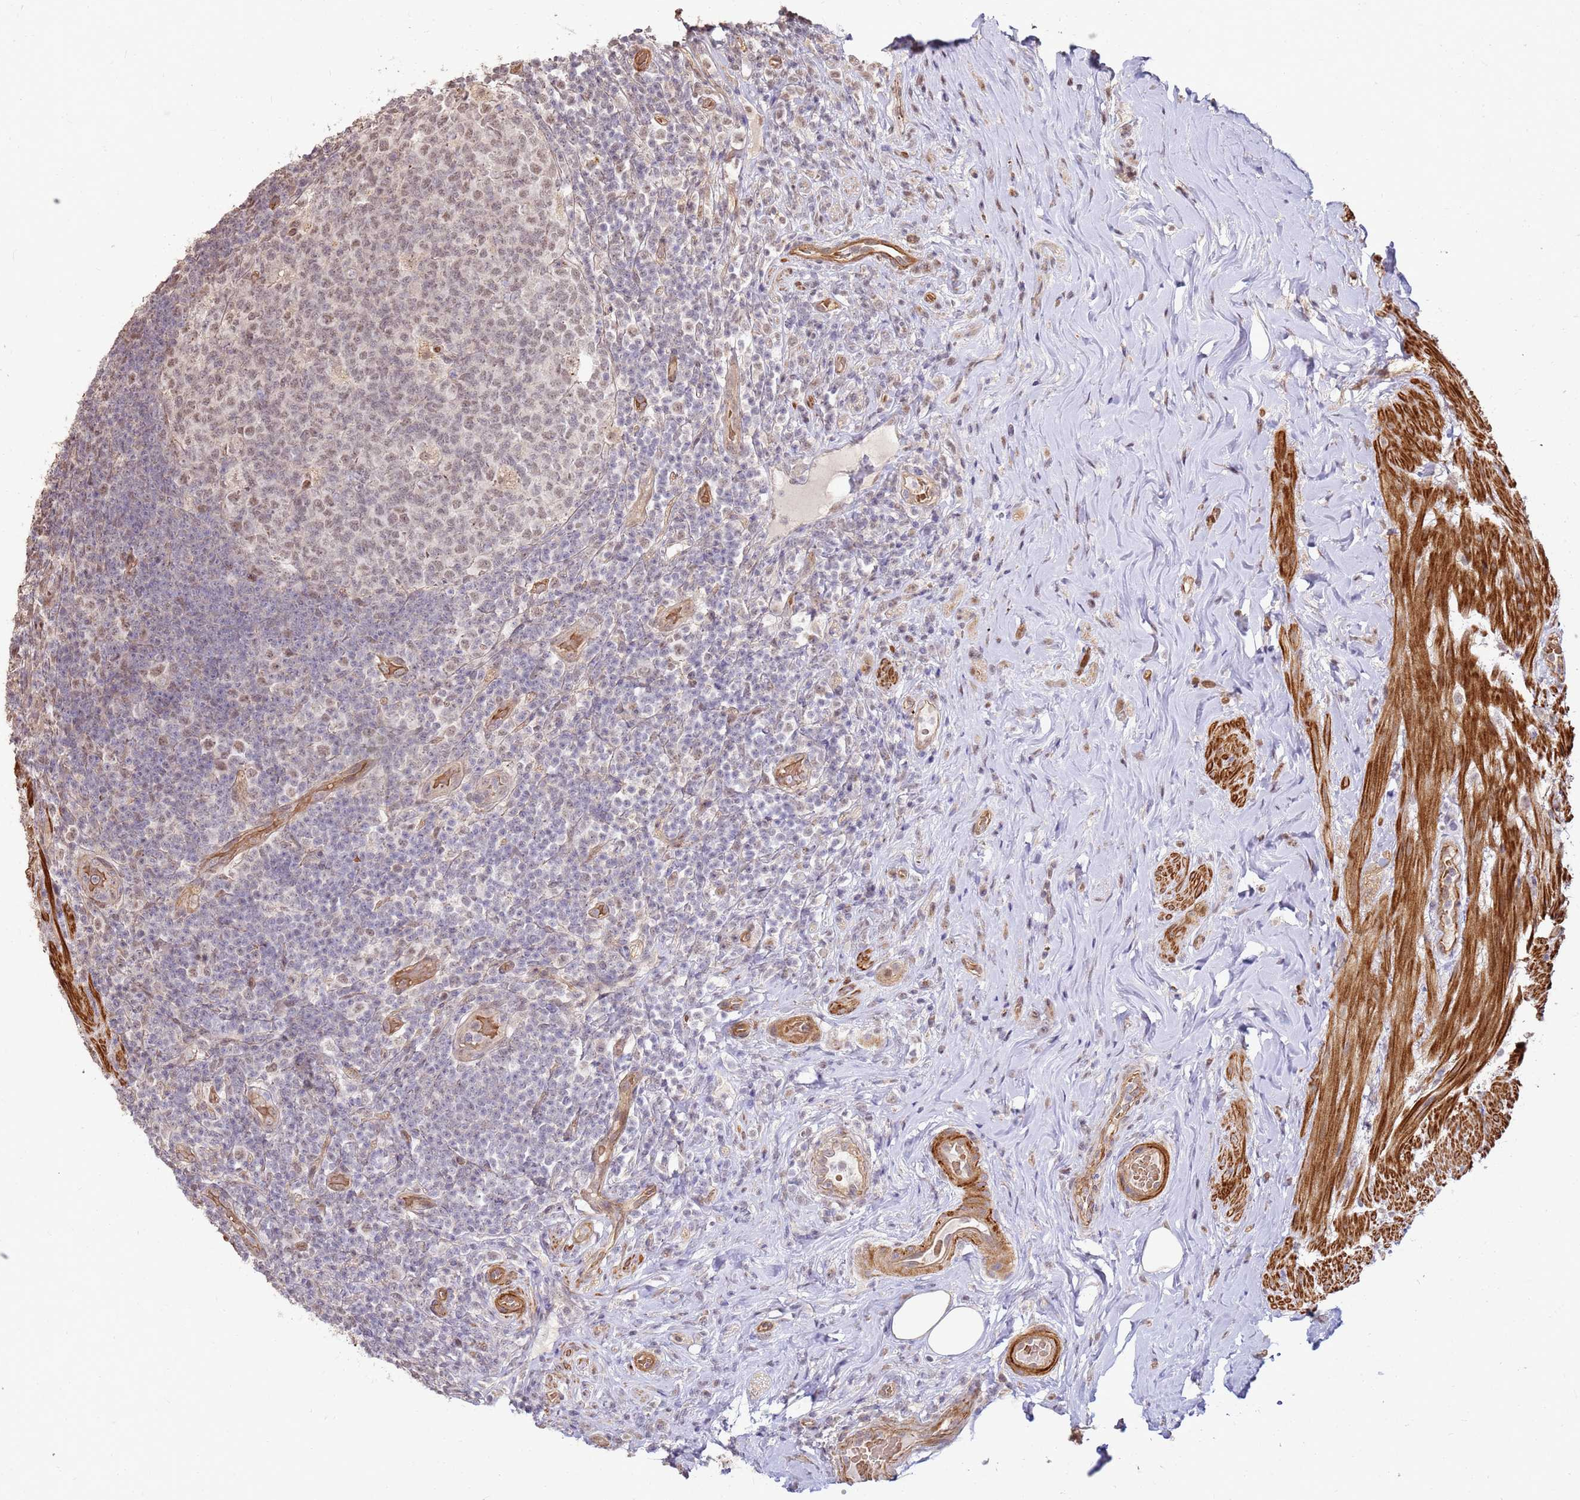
{"staining": {"intensity": "weak", "quantity": "<25%", "location": "nuclear"}, "tissue": "appendix", "cell_type": "Glandular cells", "image_type": "normal", "snomed": [{"axis": "morphology", "description": "Normal tissue, NOS"}, {"axis": "topography", "description": "Appendix"}], "caption": "Unremarkable appendix was stained to show a protein in brown. There is no significant positivity in glandular cells. (DAB immunohistochemistry (IHC), high magnification).", "gene": "ST18", "patient": {"sex": "female", "age": 43}}